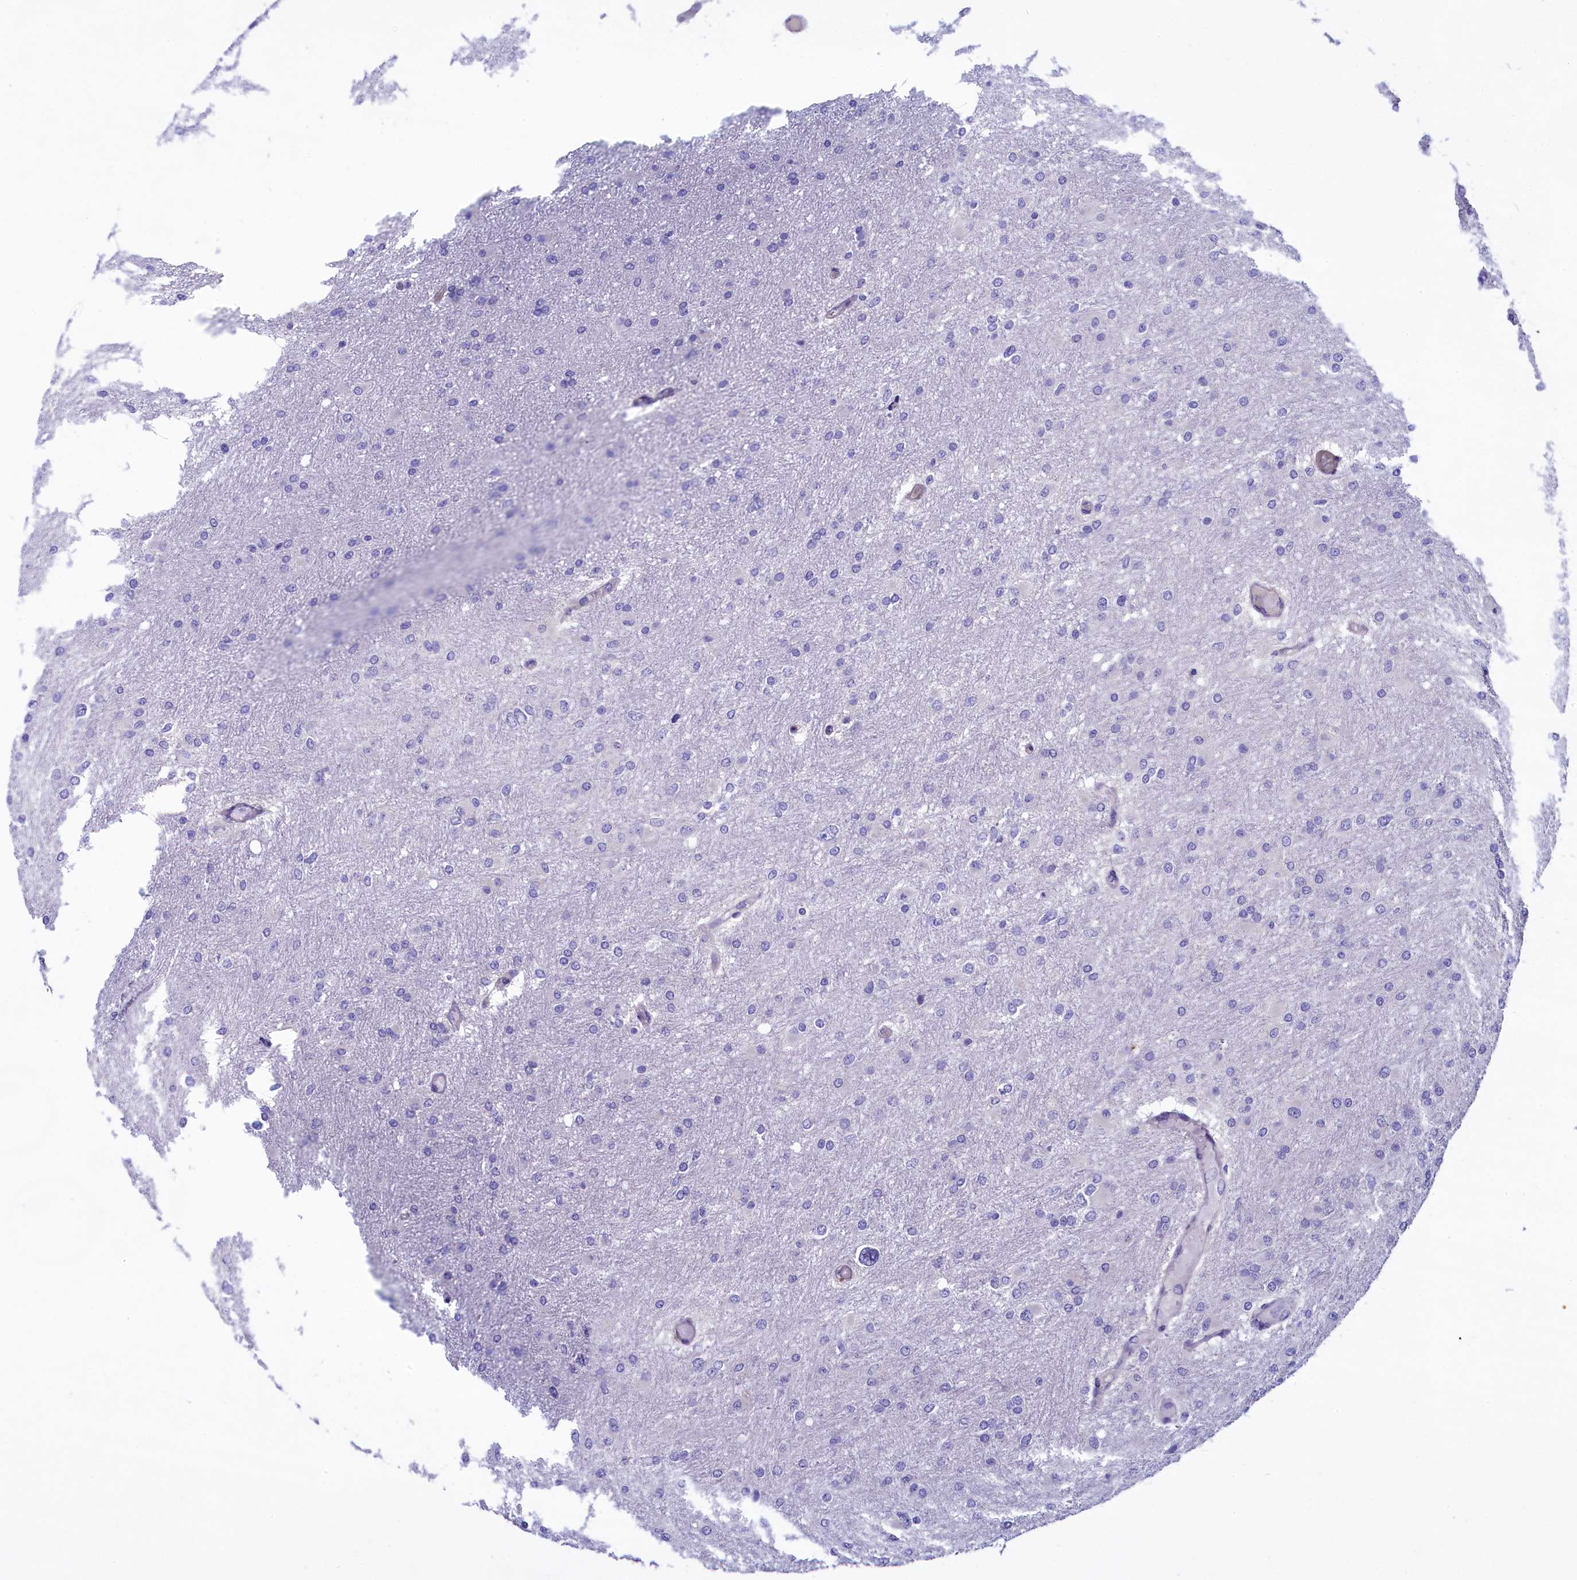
{"staining": {"intensity": "negative", "quantity": "none", "location": "none"}, "tissue": "glioma", "cell_type": "Tumor cells", "image_type": "cancer", "snomed": [{"axis": "morphology", "description": "Glioma, malignant, High grade"}, {"axis": "topography", "description": "Cerebral cortex"}], "caption": "A photomicrograph of malignant glioma (high-grade) stained for a protein reveals no brown staining in tumor cells.", "gene": "KRBOX5", "patient": {"sex": "female", "age": 36}}